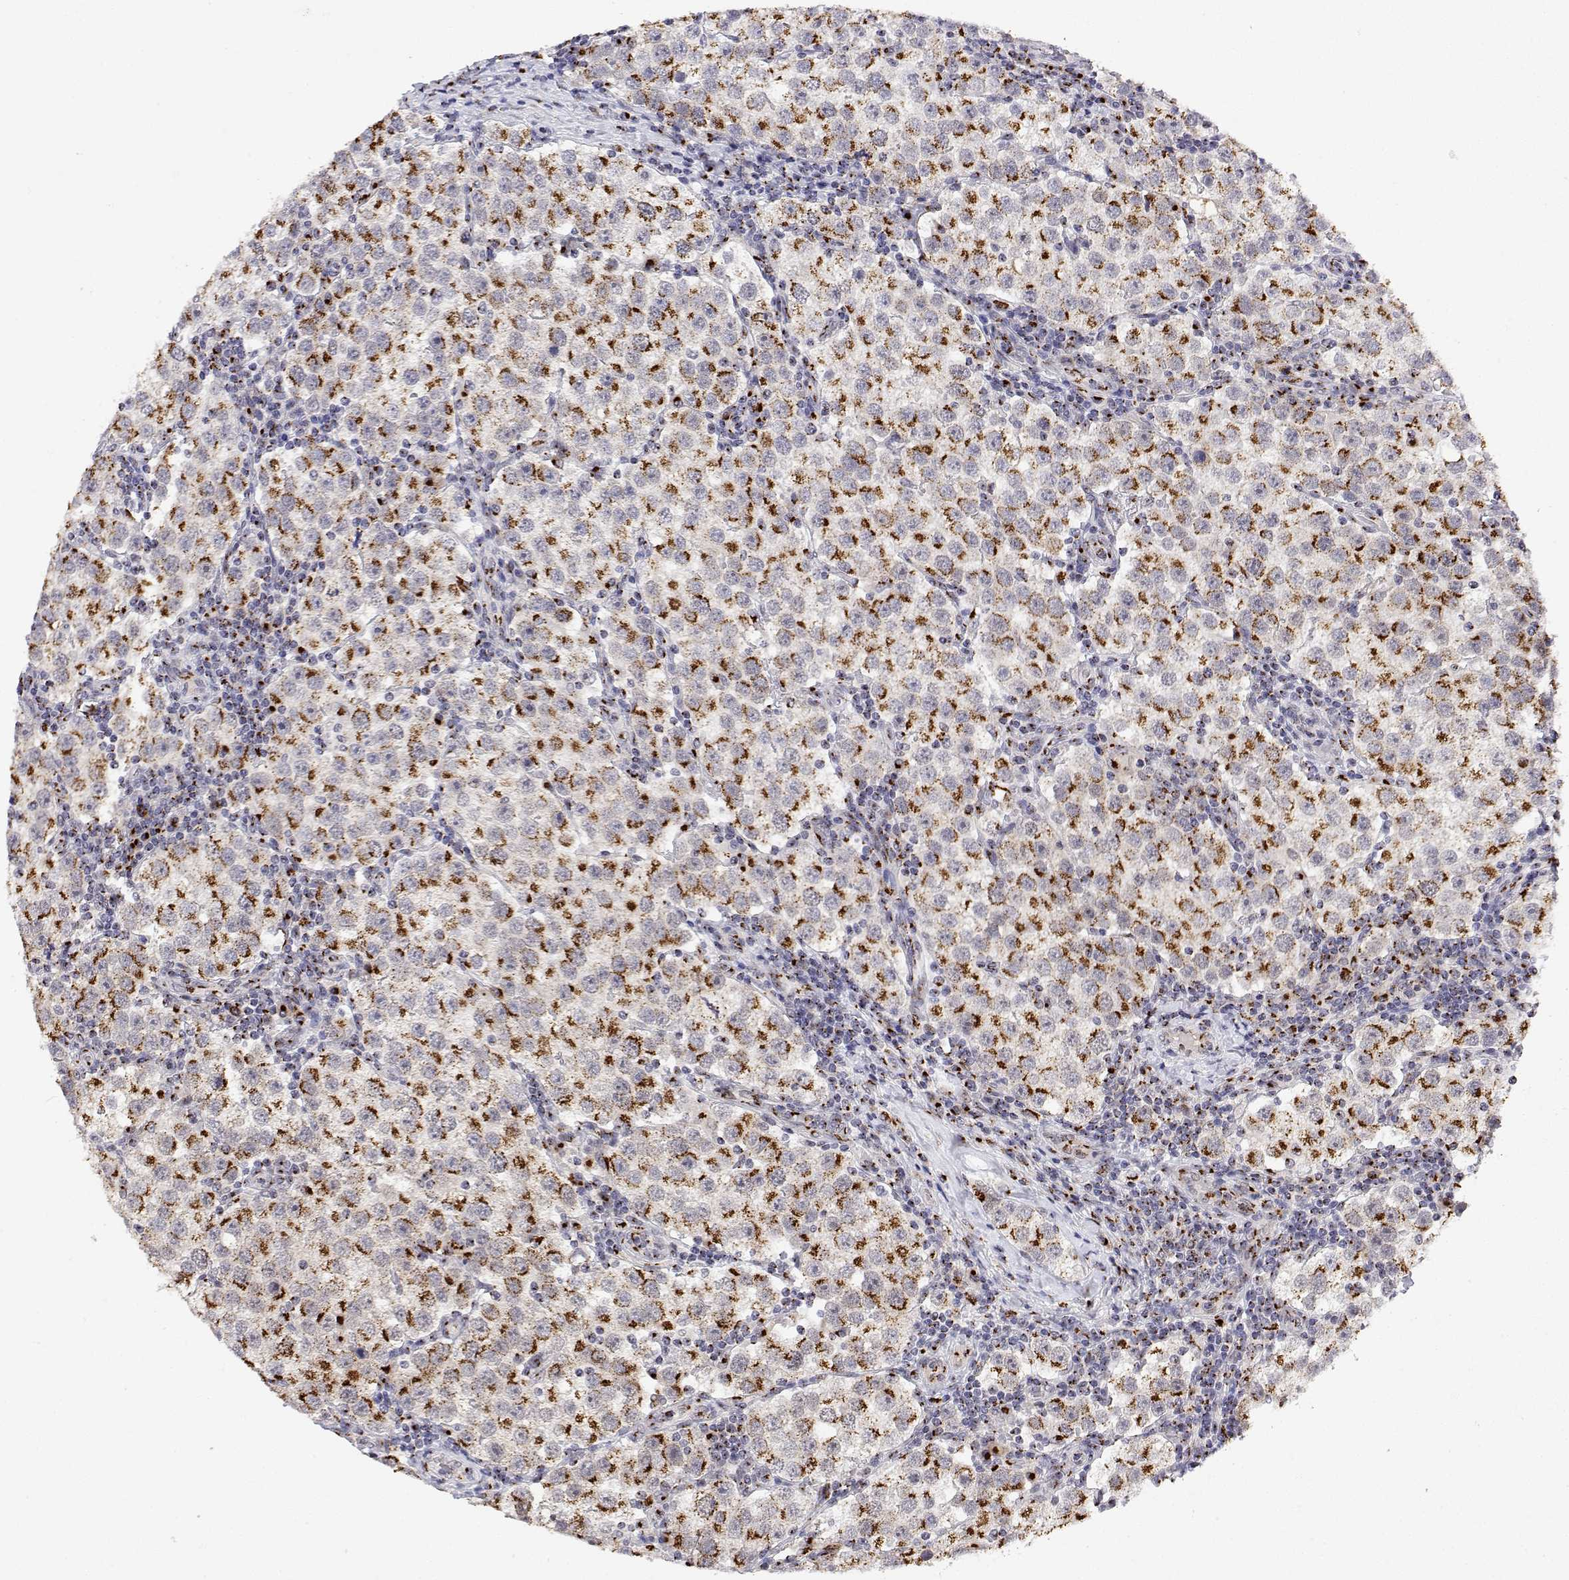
{"staining": {"intensity": "strong", "quantity": ">75%", "location": "cytoplasmic/membranous"}, "tissue": "testis cancer", "cell_type": "Tumor cells", "image_type": "cancer", "snomed": [{"axis": "morphology", "description": "Seminoma, NOS"}, {"axis": "topography", "description": "Testis"}], "caption": "A histopathology image of human testis cancer stained for a protein exhibits strong cytoplasmic/membranous brown staining in tumor cells.", "gene": "YIPF3", "patient": {"sex": "male", "age": 37}}